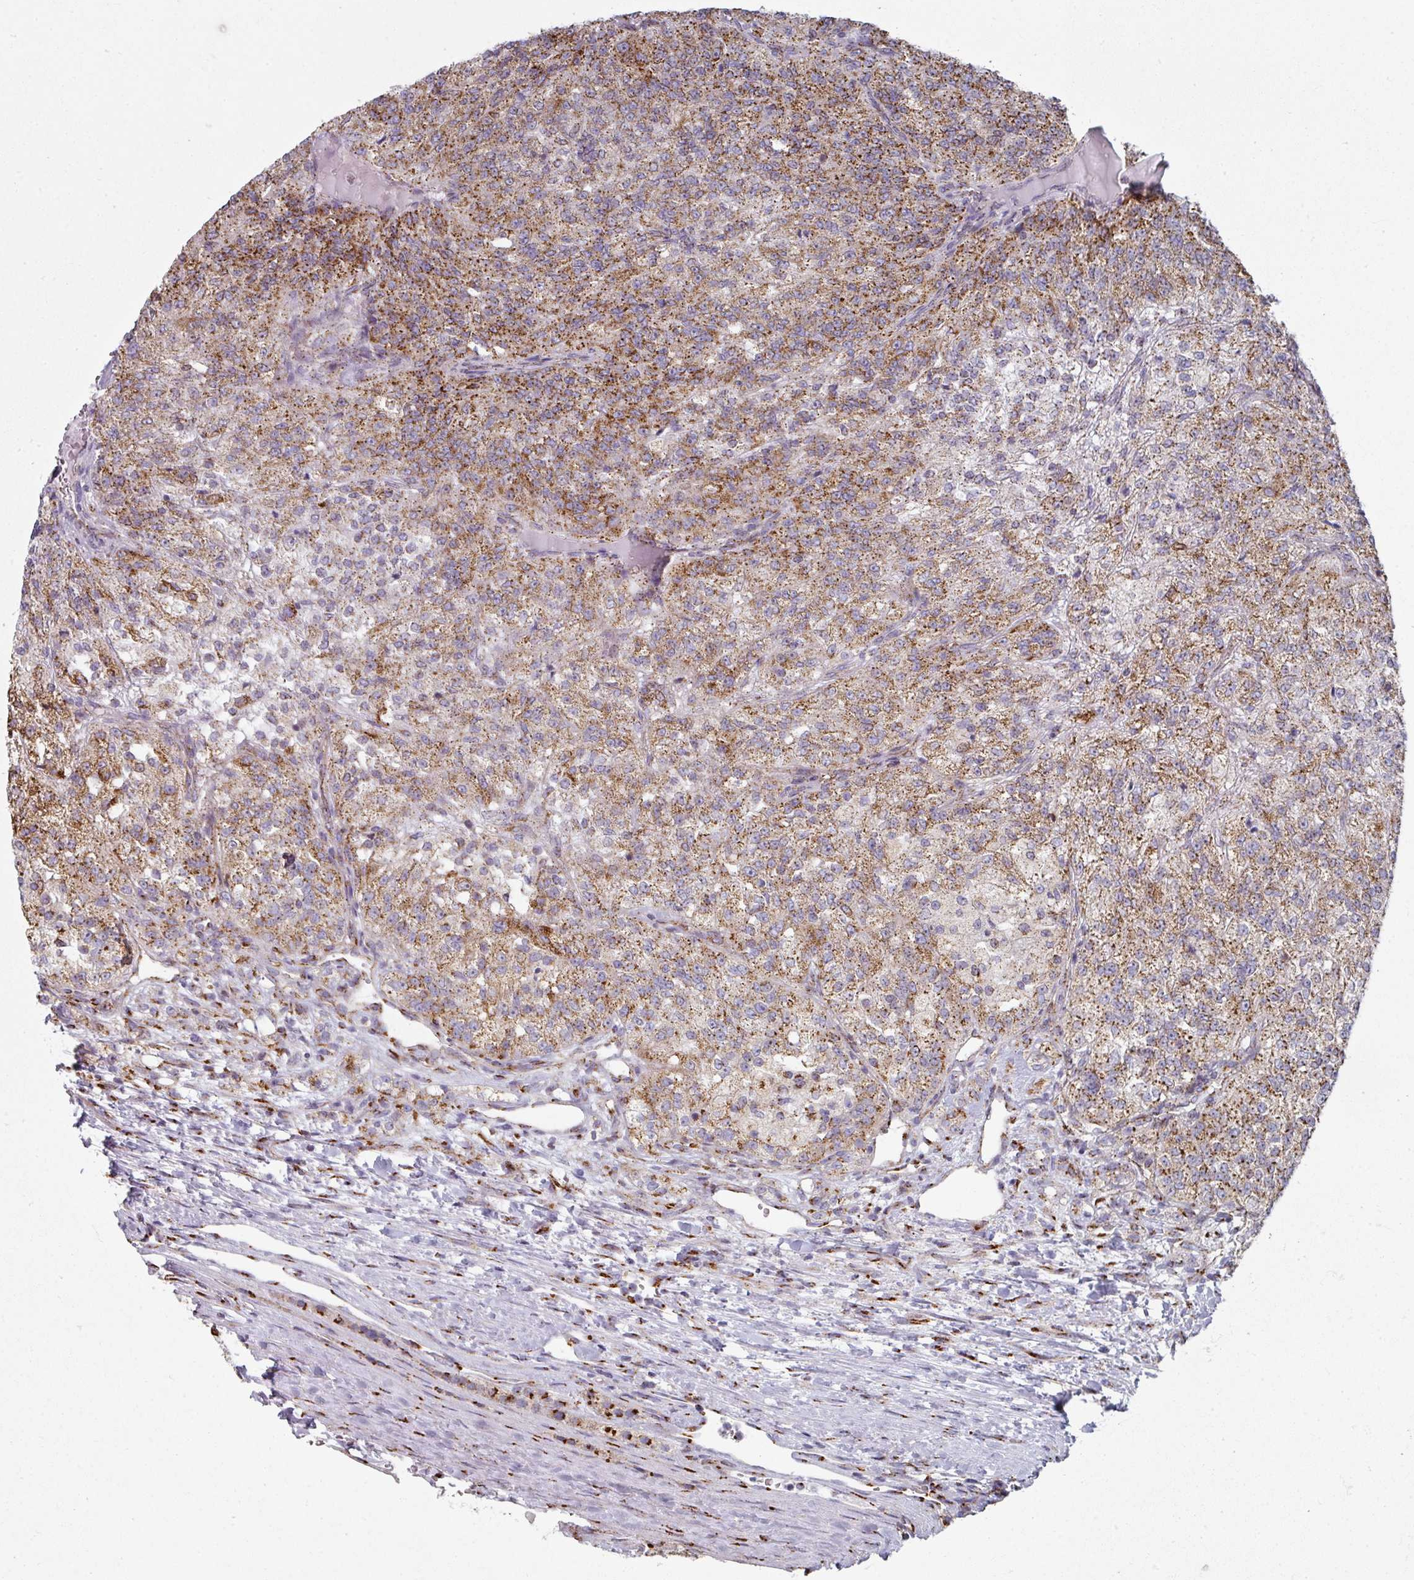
{"staining": {"intensity": "strong", "quantity": ">75%", "location": "cytoplasmic/membranous"}, "tissue": "renal cancer", "cell_type": "Tumor cells", "image_type": "cancer", "snomed": [{"axis": "morphology", "description": "Adenocarcinoma, NOS"}, {"axis": "topography", "description": "Kidney"}], "caption": "Human renal adenocarcinoma stained for a protein (brown) exhibits strong cytoplasmic/membranous positive staining in approximately >75% of tumor cells.", "gene": "CCDC85B", "patient": {"sex": "female", "age": 63}}